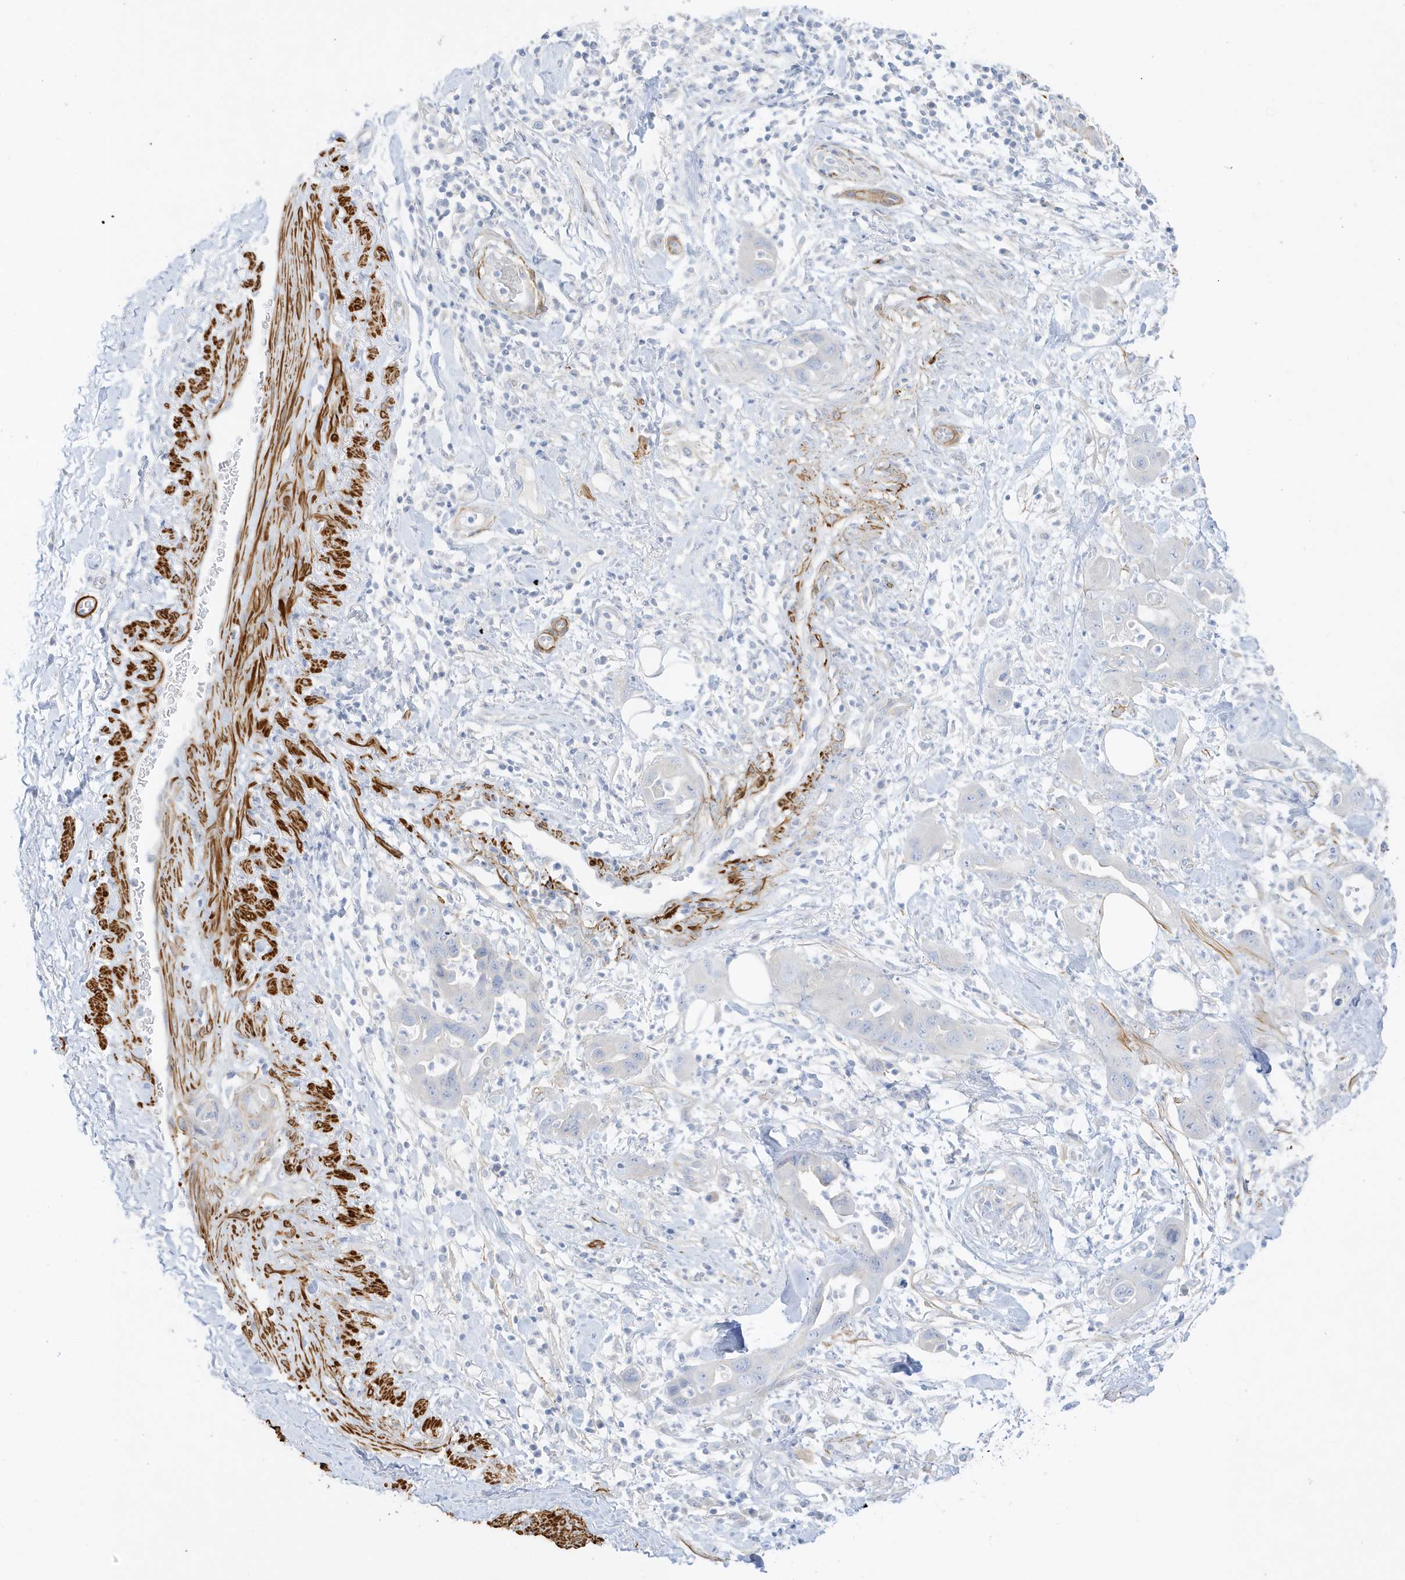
{"staining": {"intensity": "negative", "quantity": "none", "location": "none"}, "tissue": "pancreatic cancer", "cell_type": "Tumor cells", "image_type": "cancer", "snomed": [{"axis": "morphology", "description": "Adenocarcinoma, NOS"}, {"axis": "topography", "description": "Pancreas"}], "caption": "This micrograph is of pancreatic cancer (adenocarcinoma) stained with immunohistochemistry to label a protein in brown with the nuclei are counter-stained blue. There is no expression in tumor cells. Brightfield microscopy of IHC stained with DAB (brown) and hematoxylin (blue), captured at high magnification.", "gene": "SLC22A13", "patient": {"sex": "female", "age": 71}}